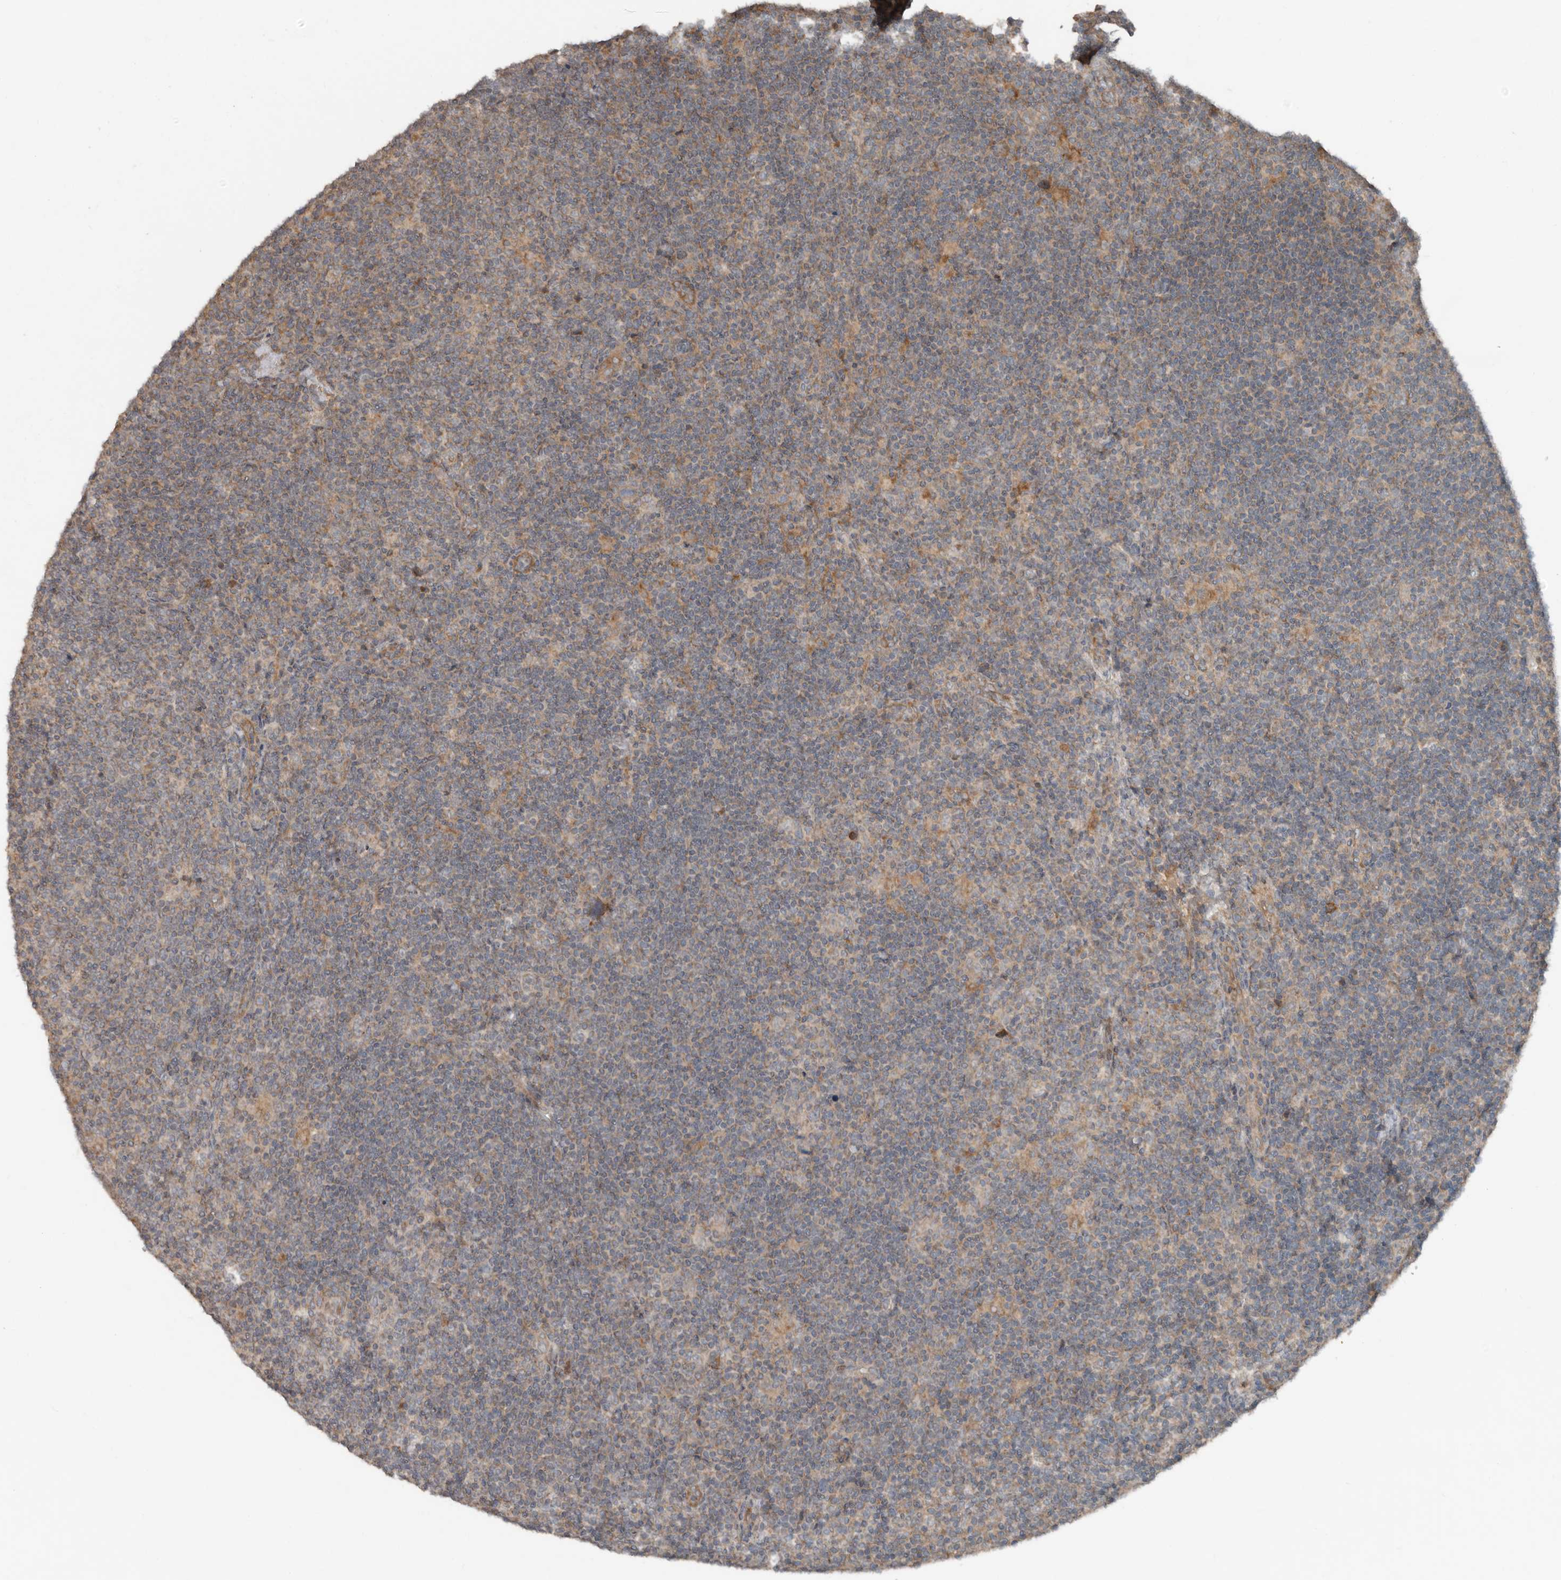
{"staining": {"intensity": "weak", "quantity": "<25%", "location": "cytoplasmic/membranous"}, "tissue": "lymphoma", "cell_type": "Tumor cells", "image_type": "cancer", "snomed": [{"axis": "morphology", "description": "Hodgkin's disease, NOS"}, {"axis": "topography", "description": "Lymph node"}], "caption": "Immunohistochemistry histopathology image of neoplastic tissue: human lymphoma stained with DAB shows no significant protein positivity in tumor cells.", "gene": "SLC6A7", "patient": {"sex": "female", "age": 57}}